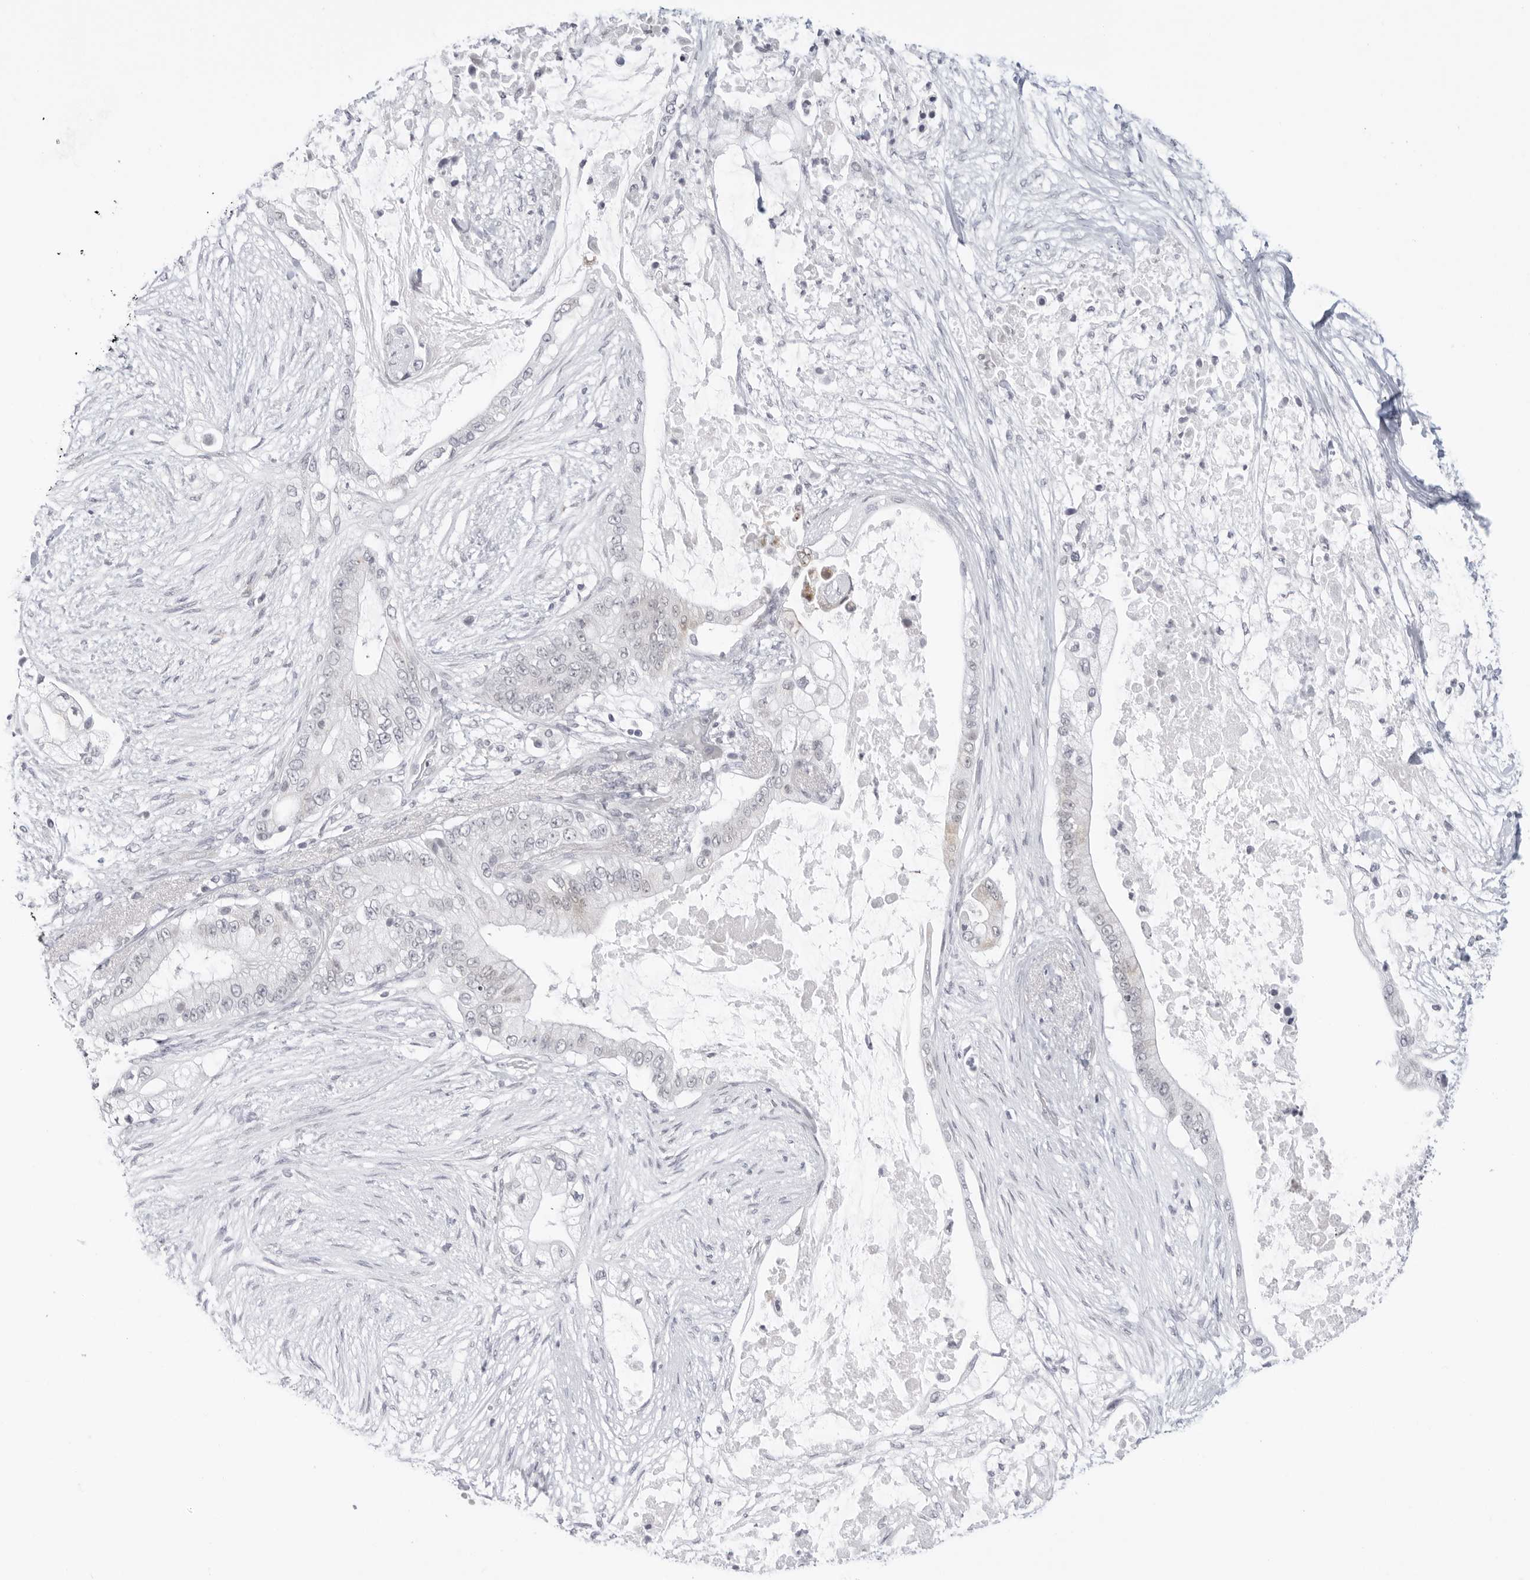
{"staining": {"intensity": "negative", "quantity": "none", "location": "none"}, "tissue": "pancreatic cancer", "cell_type": "Tumor cells", "image_type": "cancer", "snomed": [{"axis": "morphology", "description": "Adenocarcinoma, NOS"}, {"axis": "topography", "description": "Pancreas"}], "caption": "The image exhibits no staining of tumor cells in adenocarcinoma (pancreatic). The staining was performed using DAB (3,3'-diaminobenzidine) to visualize the protein expression in brown, while the nuclei were stained in blue with hematoxylin (Magnification: 20x).", "gene": "EDN2", "patient": {"sex": "male", "age": 53}}